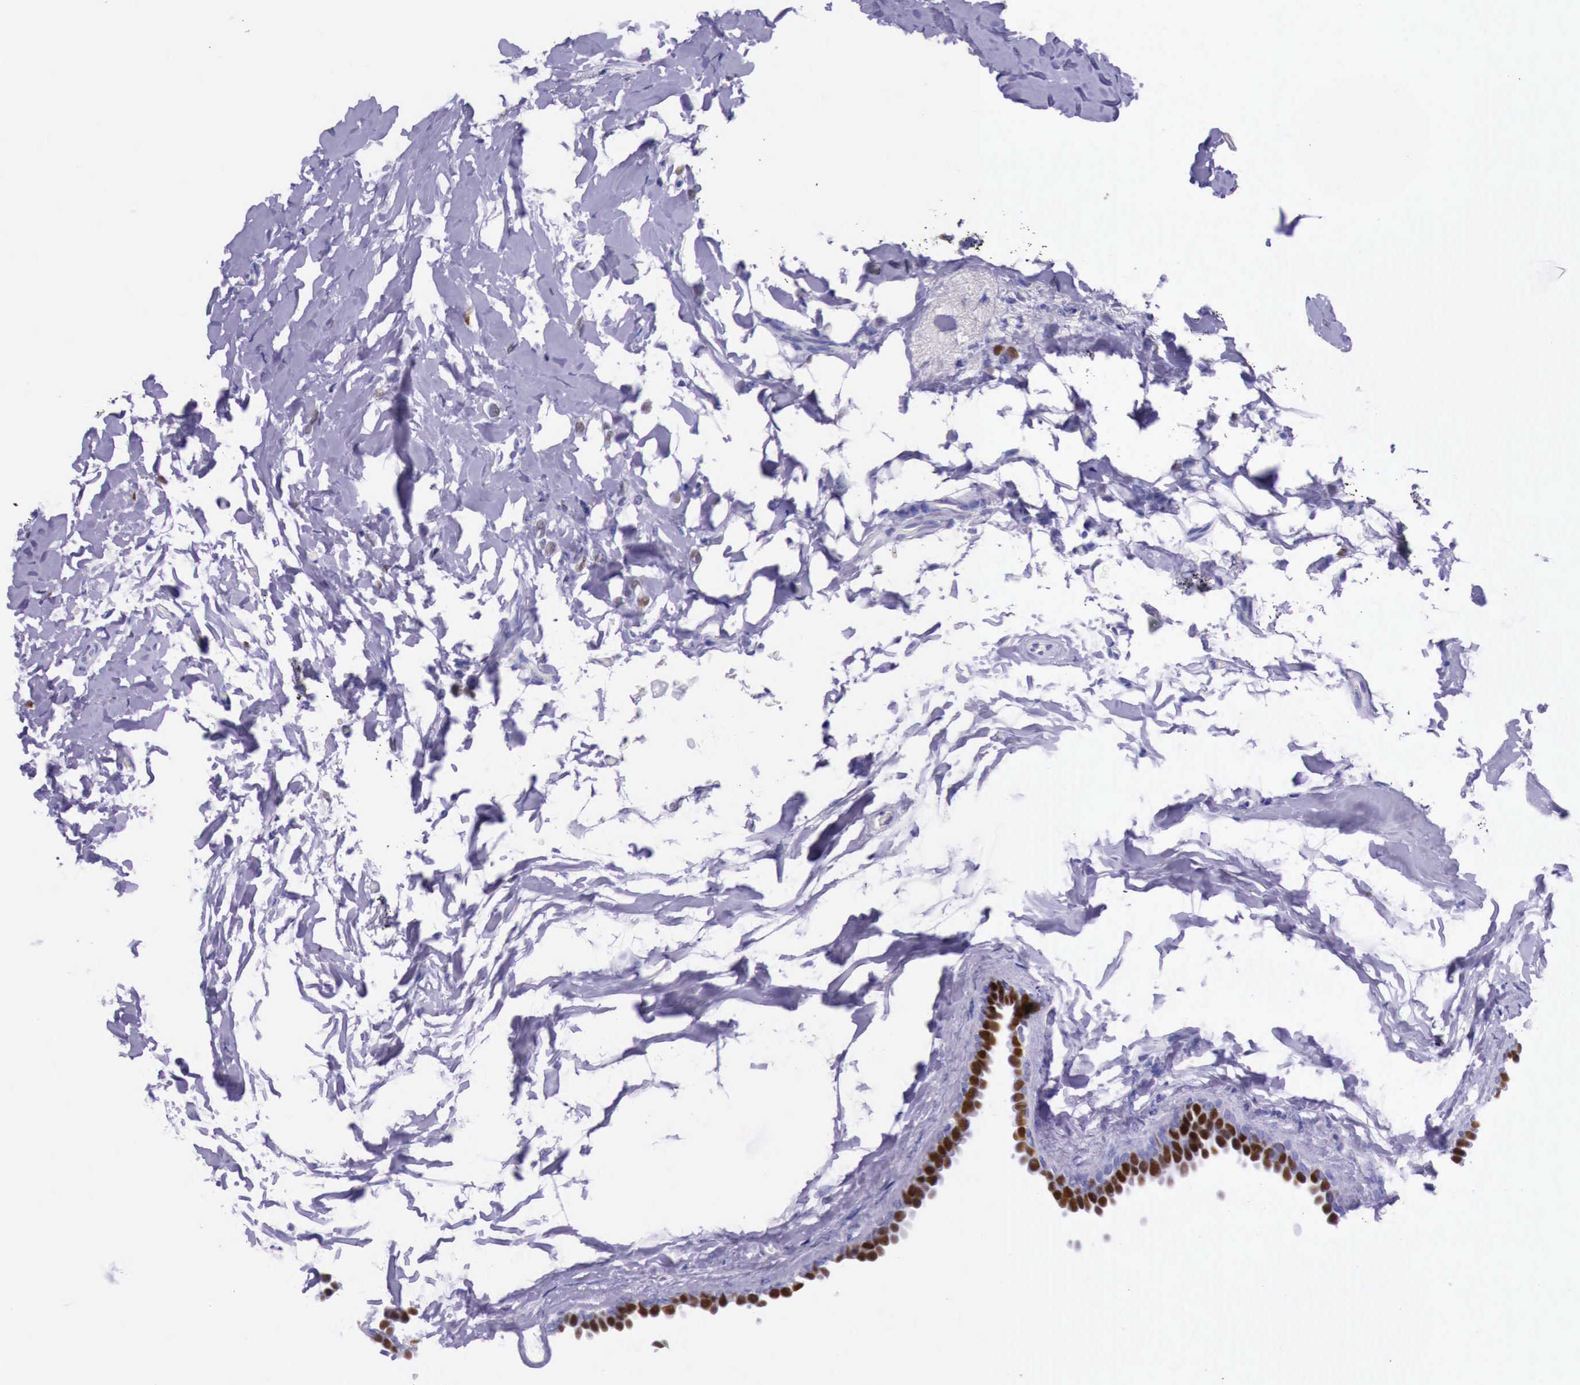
{"staining": {"intensity": "weak", "quantity": "<25%", "location": "nuclear"}, "tissue": "breast cancer", "cell_type": "Tumor cells", "image_type": "cancer", "snomed": [{"axis": "morphology", "description": "Duct carcinoma"}, {"axis": "topography", "description": "Breast"}], "caption": "Image shows no significant protein positivity in tumor cells of breast cancer. (Immunohistochemistry, brightfield microscopy, high magnification).", "gene": "ESR1", "patient": {"sex": "female", "age": 72}}